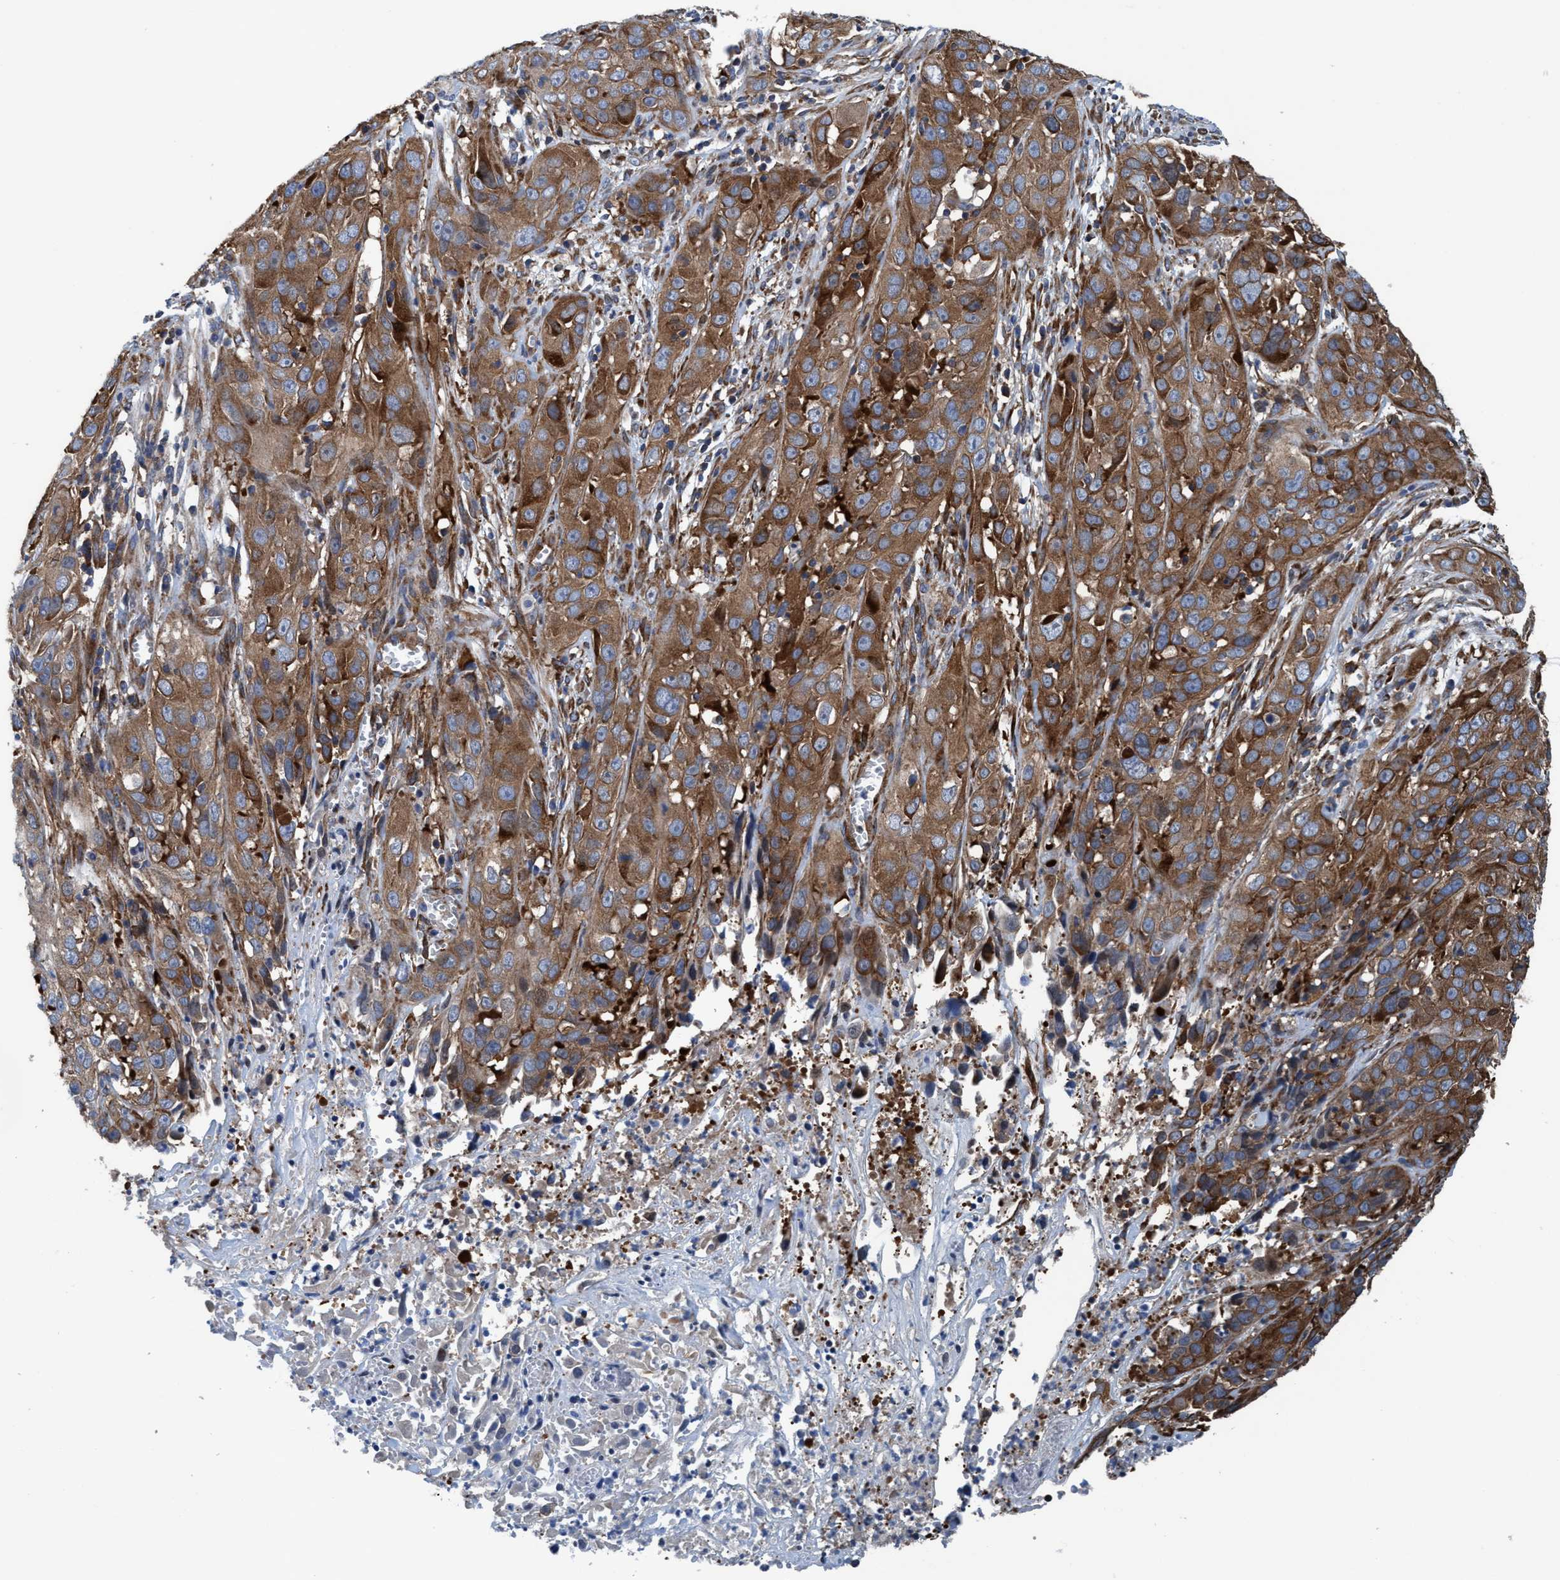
{"staining": {"intensity": "moderate", "quantity": ">75%", "location": "cytoplasmic/membranous"}, "tissue": "cervical cancer", "cell_type": "Tumor cells", "image_type": "cancer", "snomed": [{"axis": "morphology", "description": "Squamous cell carcinoma, NOS"}, {"axis": "topography", "description": "Cervix"}], "caption": "Human cervical cancer (squamous cell carcinoma) stained with a protein marker shows moderate staining in tumor cells.", "gene": "NMT1", "patient": {"sex": "female", "age": 32}}